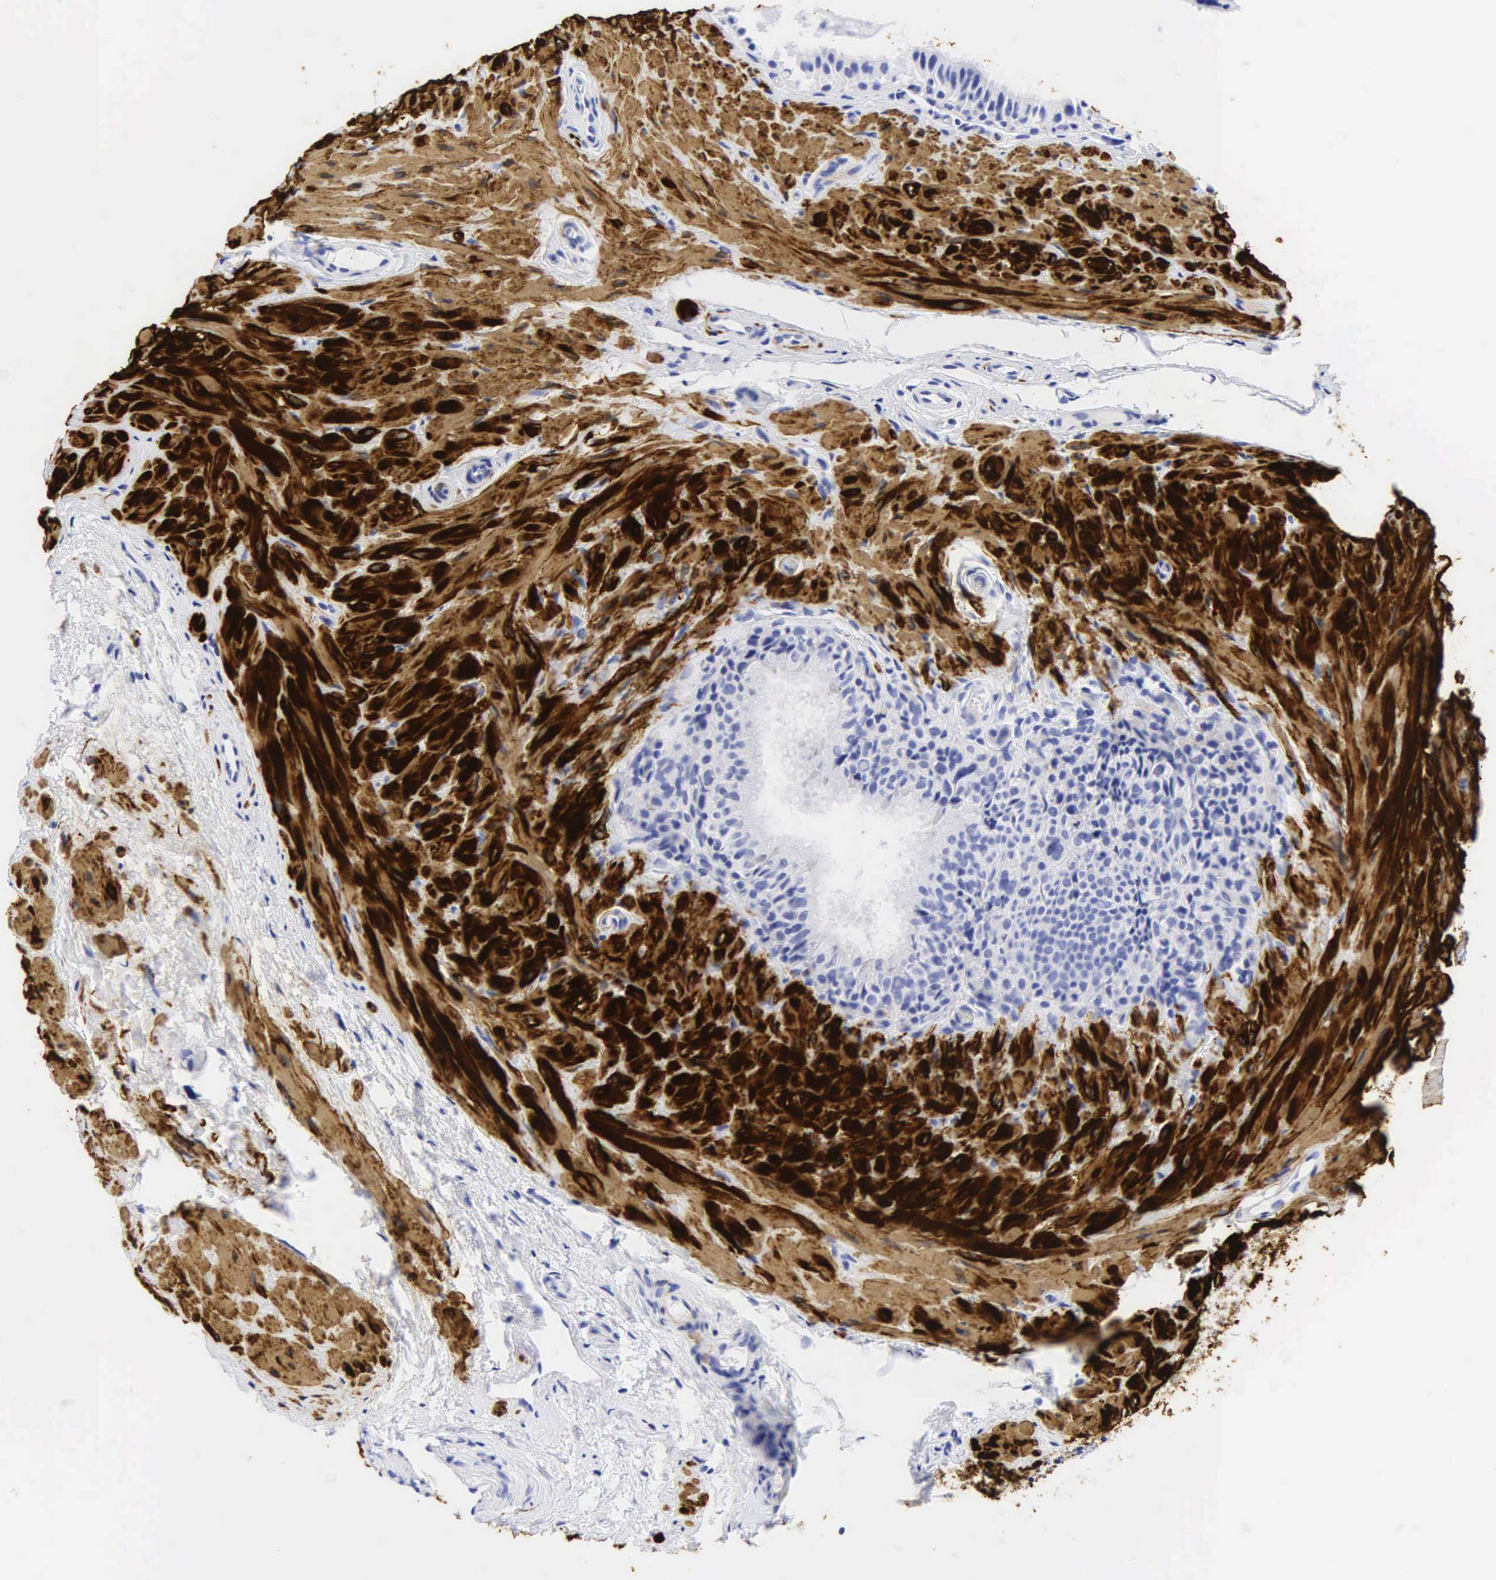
{"staining": {"intensity": "negative", "quantity": "none", "location": "none"}, "tissue": "epididymis", "cell_type": "Glandular cells", "image_type": "normal", "snomed": [{"axis": "morphology", "description": "Normal tissue, NOS"}, {"axis": "topography", "description": "Epididymis"}], "caption": "A high-resolution micrograph shows immunohistochemistry staining of benign epididymis, which demonstrates no significant positivity in glandular cells. Brightfield microscopy of immunohistochemistry (IHC) stained with DAB (3,3'-diaminobenzidine) (brown) and hematoxylin (blue), captured at high magnification.", "gene": "DES", "patient": {"sex": "male", "age": 74}}